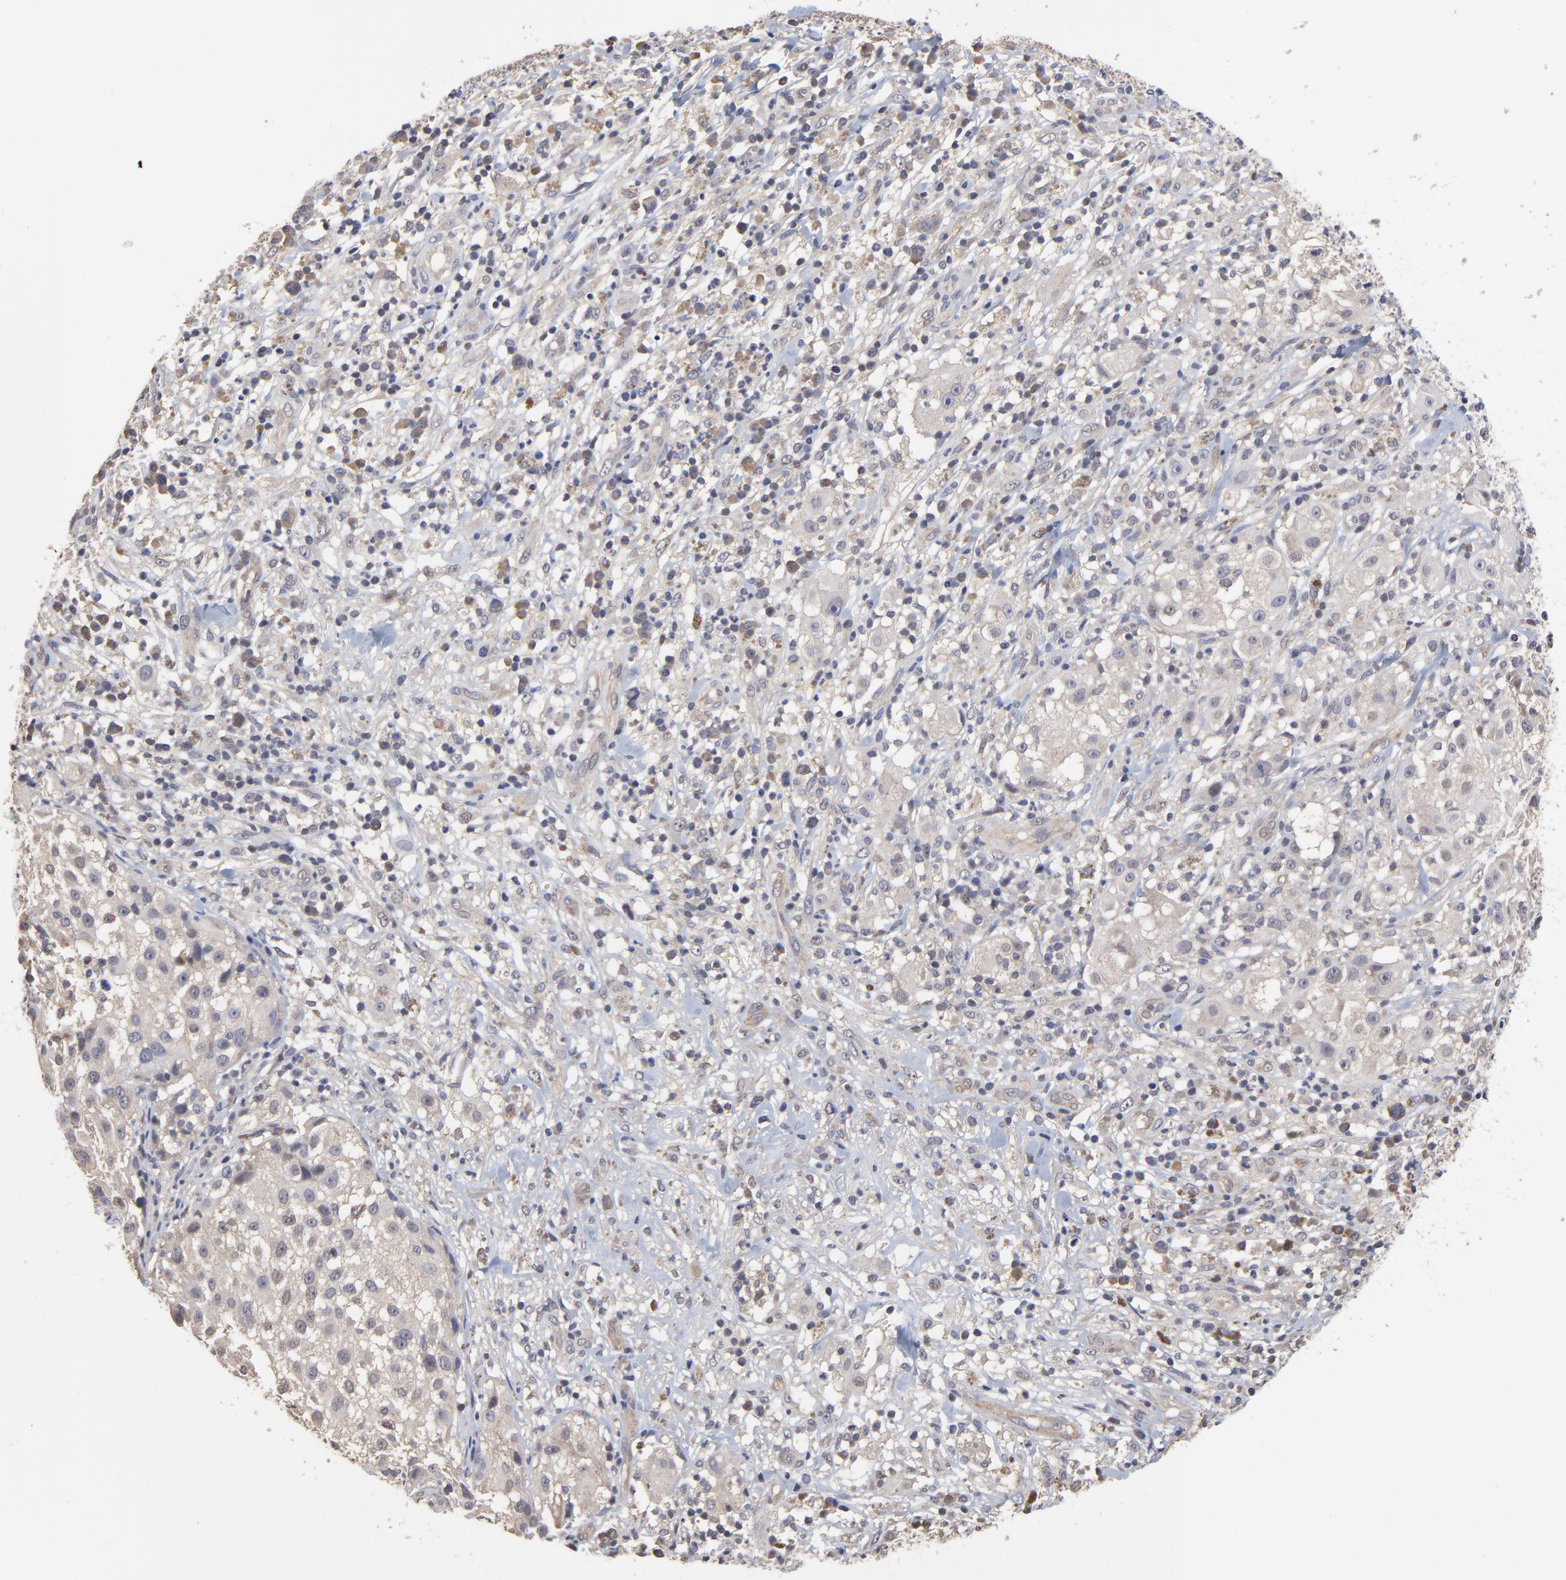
{"staining": {"intensity": "weak", "quantity": "<25%", "location": "cytoplasmic/membranous"}, "tissue": "melanoma", "cell_type": "Tumor cells", "image_type": "cancer", "snomed": [{"axis": "morphology", "description": "Necrosis, NOS"}, {"axis": "morphology", "description": "Malignant melanoma, NOS"}, {"axis": "topography", "description": "Skin"}], "caption": "Image shows no protein positivity in tumor cells of malignant melanoma tissue.", "gene": "CCT2", "patient": {"sex": "female", "age": 87}}